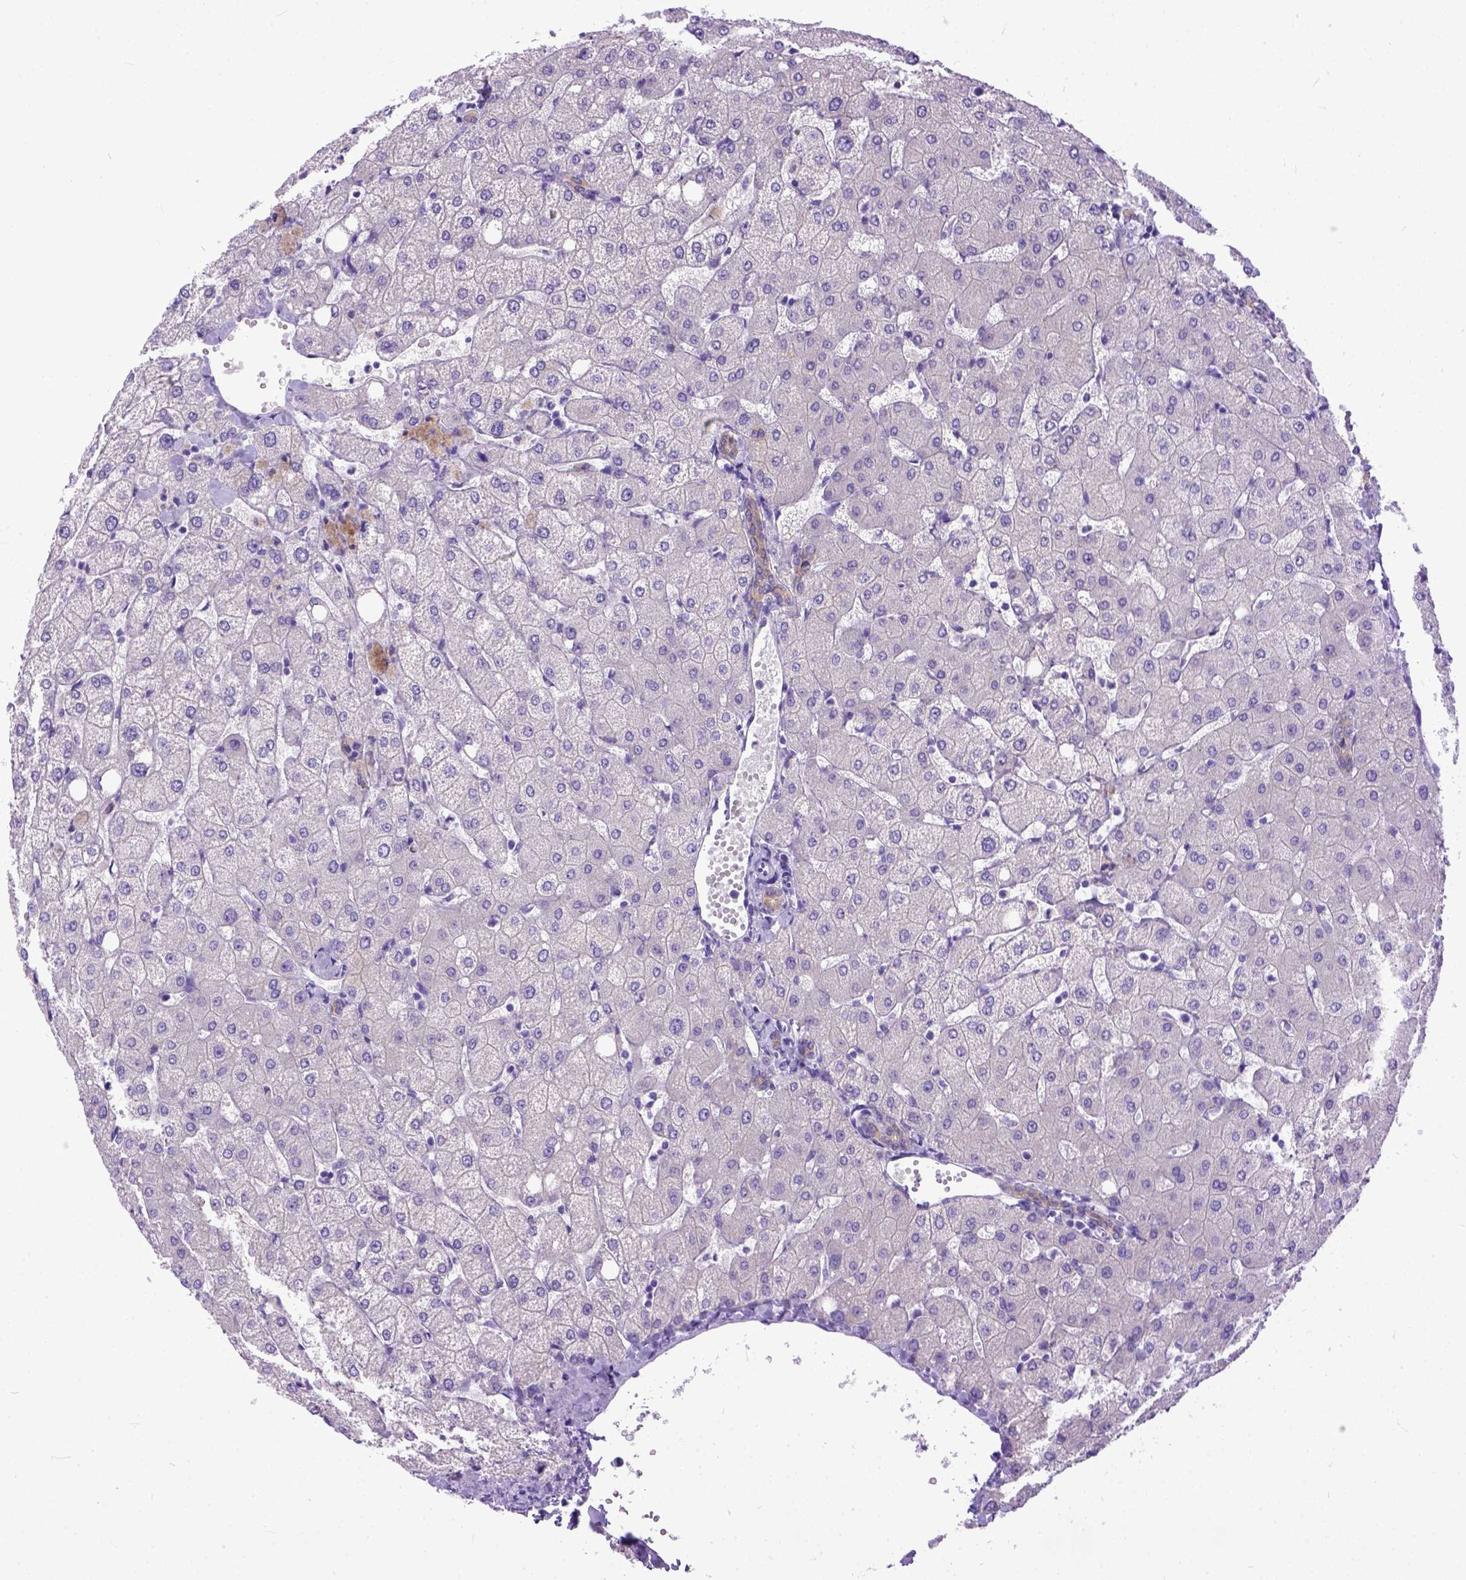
{"staining": {"intensity": "negative", "quantity": "none", "location": "none"}, "tissue": "liver", "cell_type": "Cholangiocytes", "image_type": "normal", "snomed": [{"axis": "morphology", "description": "Normal tissue, NOS"}, {"axis": "topography", "description": "Liver"}], "caption": "Liver was stained to show a protein in brown. There is no significant positivity in cholangiocytes.", "gene": "PPL", "patient": {"sex": "female", "age": 54}}